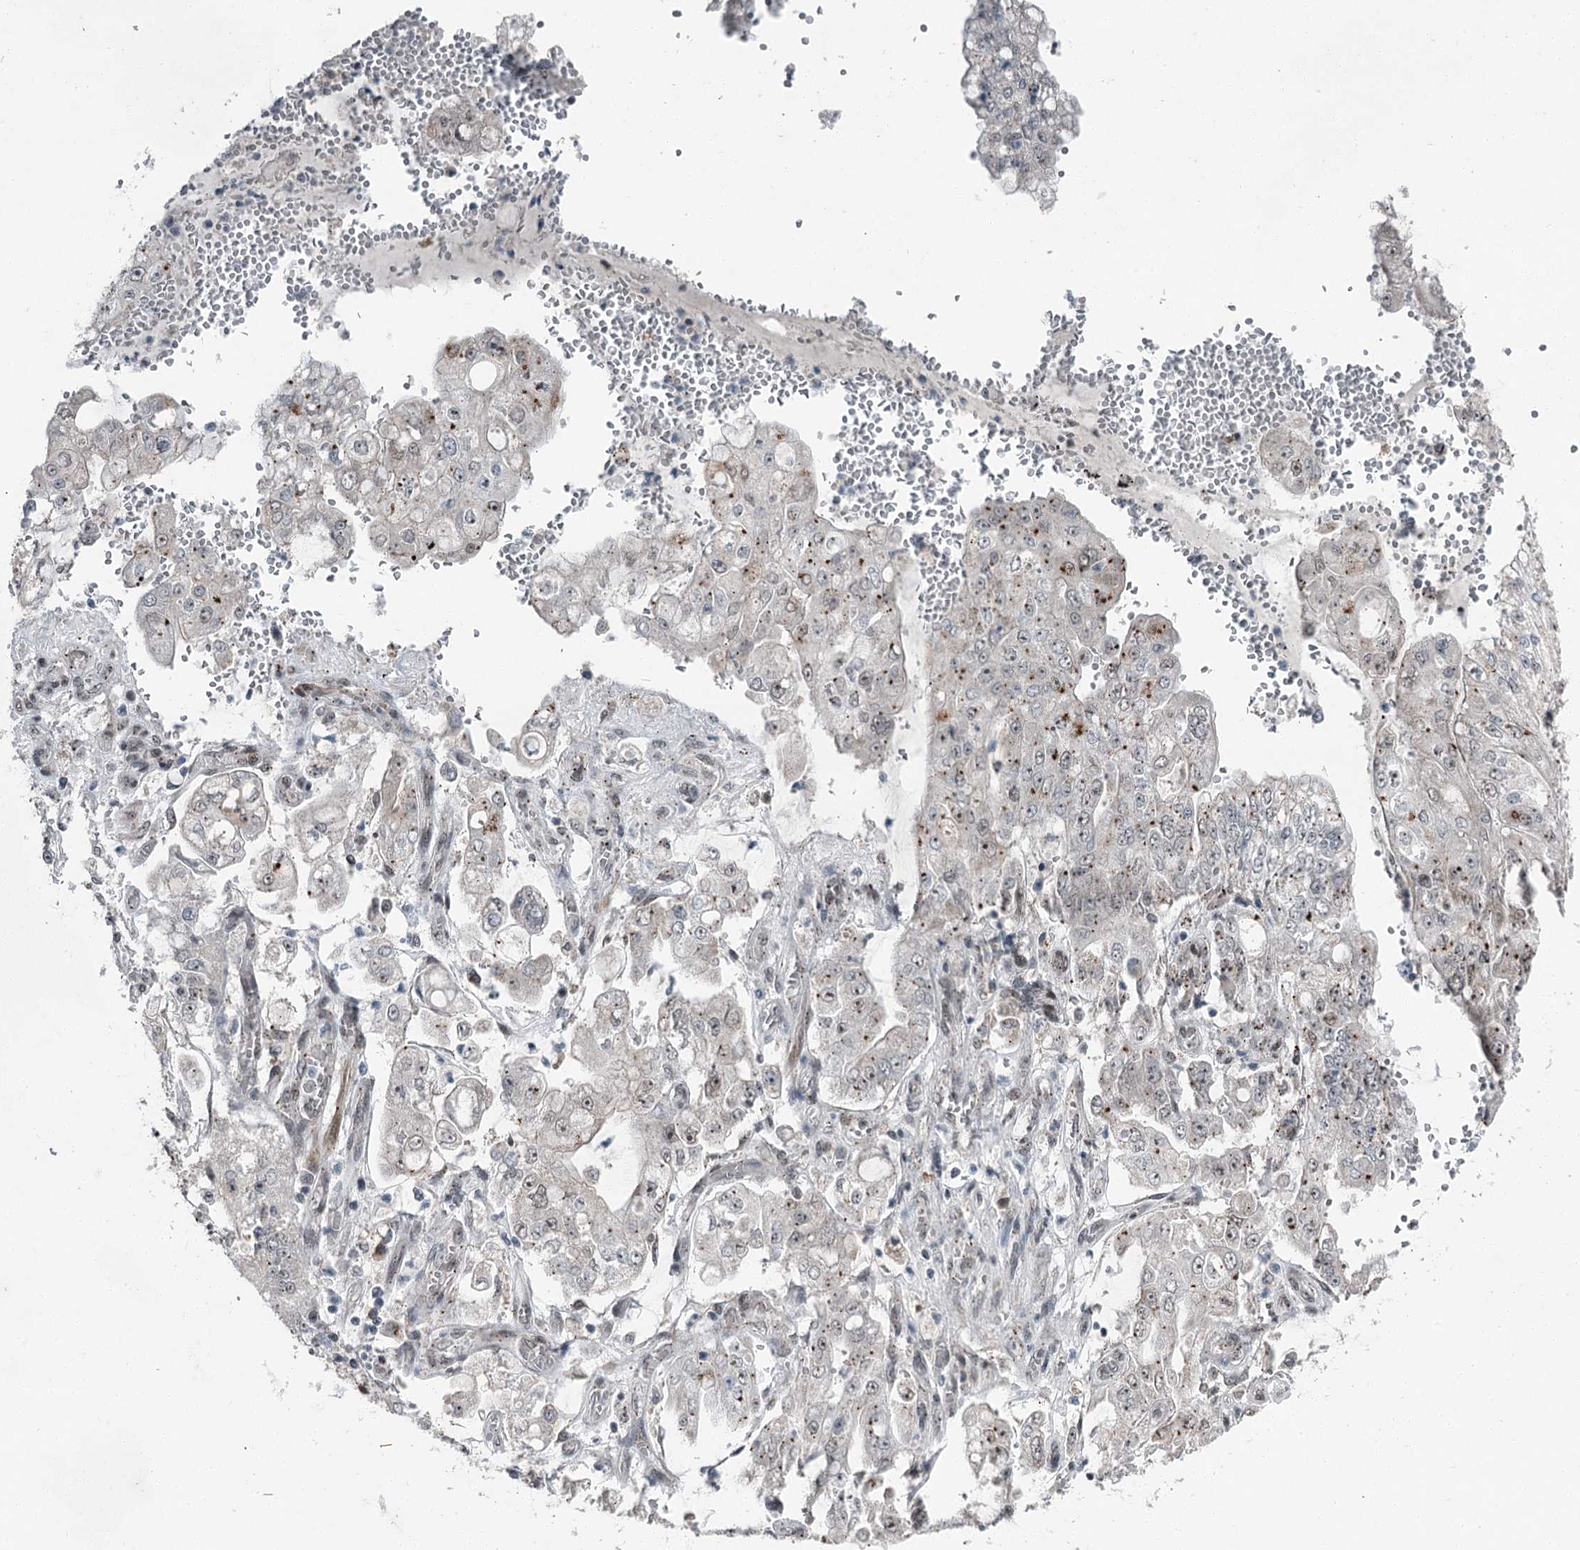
{"staining": {"intensity": "weak", "quantity": "25%-75%", "location": "nuclear"}, "tissue": "stomach cancer", "cell_type": "Tumor cells", "image_type": "cancer", "snomed": [{"axis": "morphology", "description": "Adenocarcinoma, NOS"}, {"axis": "topography", "description": "Stomach"}], "caption": "Weak nuclear positivity is seen in approximately 25%-75% of tumor cells in adenocarcinoma (stomach).", "gene": "EXOSC1", "patient": {"sex": "male", "age": 76}}